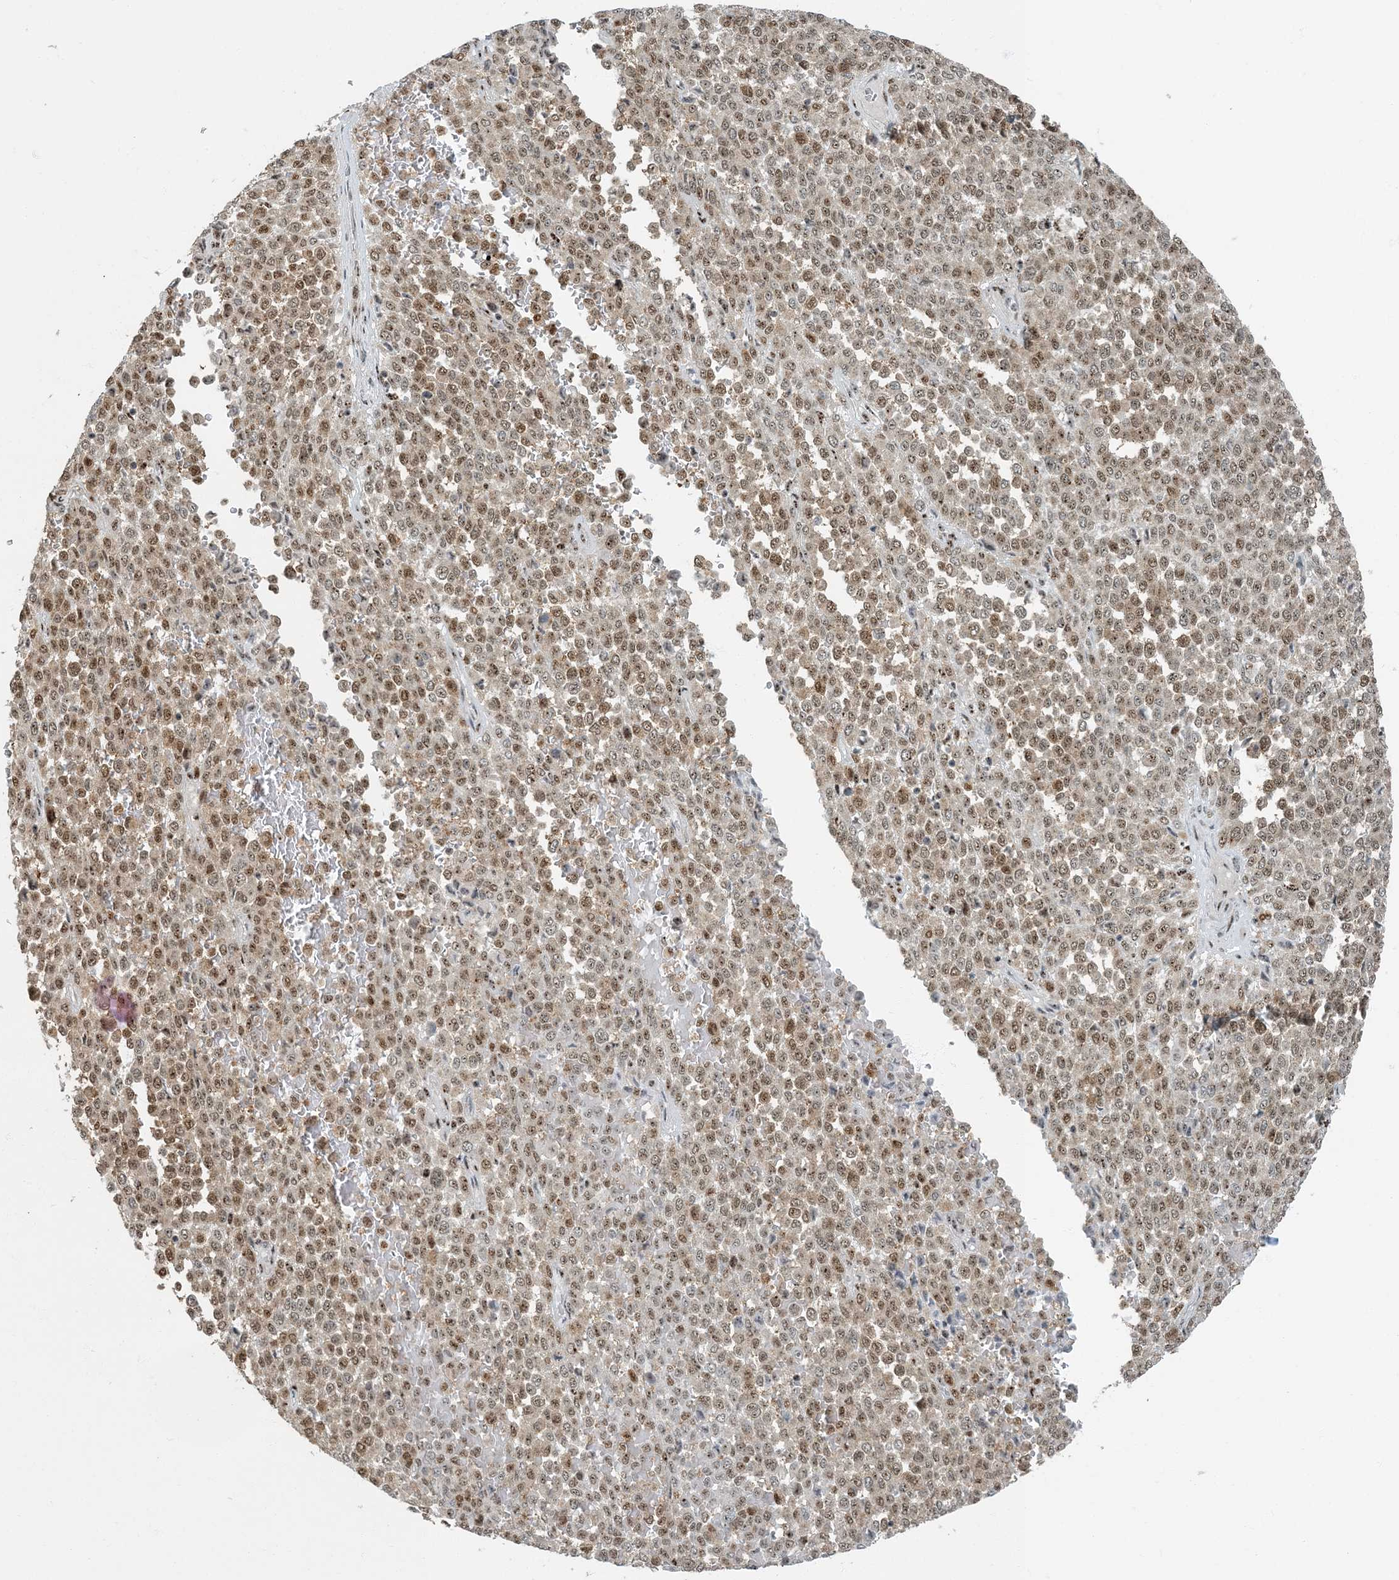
{"staining": {"intensity": "moderate", "quantity": "25%-75%", "location": "nuclear"}, "tissue": "melanoma", "cell_type": "Tumor cells", "image_type": "cancer", "snomed": [{"axis": "morphology", "description": "Malignant melanoma, Metastatic site"}, {"axis": "topography", "description": "Pancreas"}], "caption": "The micrograph shows a brown stain indicating the presence of a protein in the nuclear of tumor cells in melanoma. (Brightfield microscopy of DAB IHC at high magnification).", "gene": "MBD1", "patient": {"sex": "female", "age": 30}}